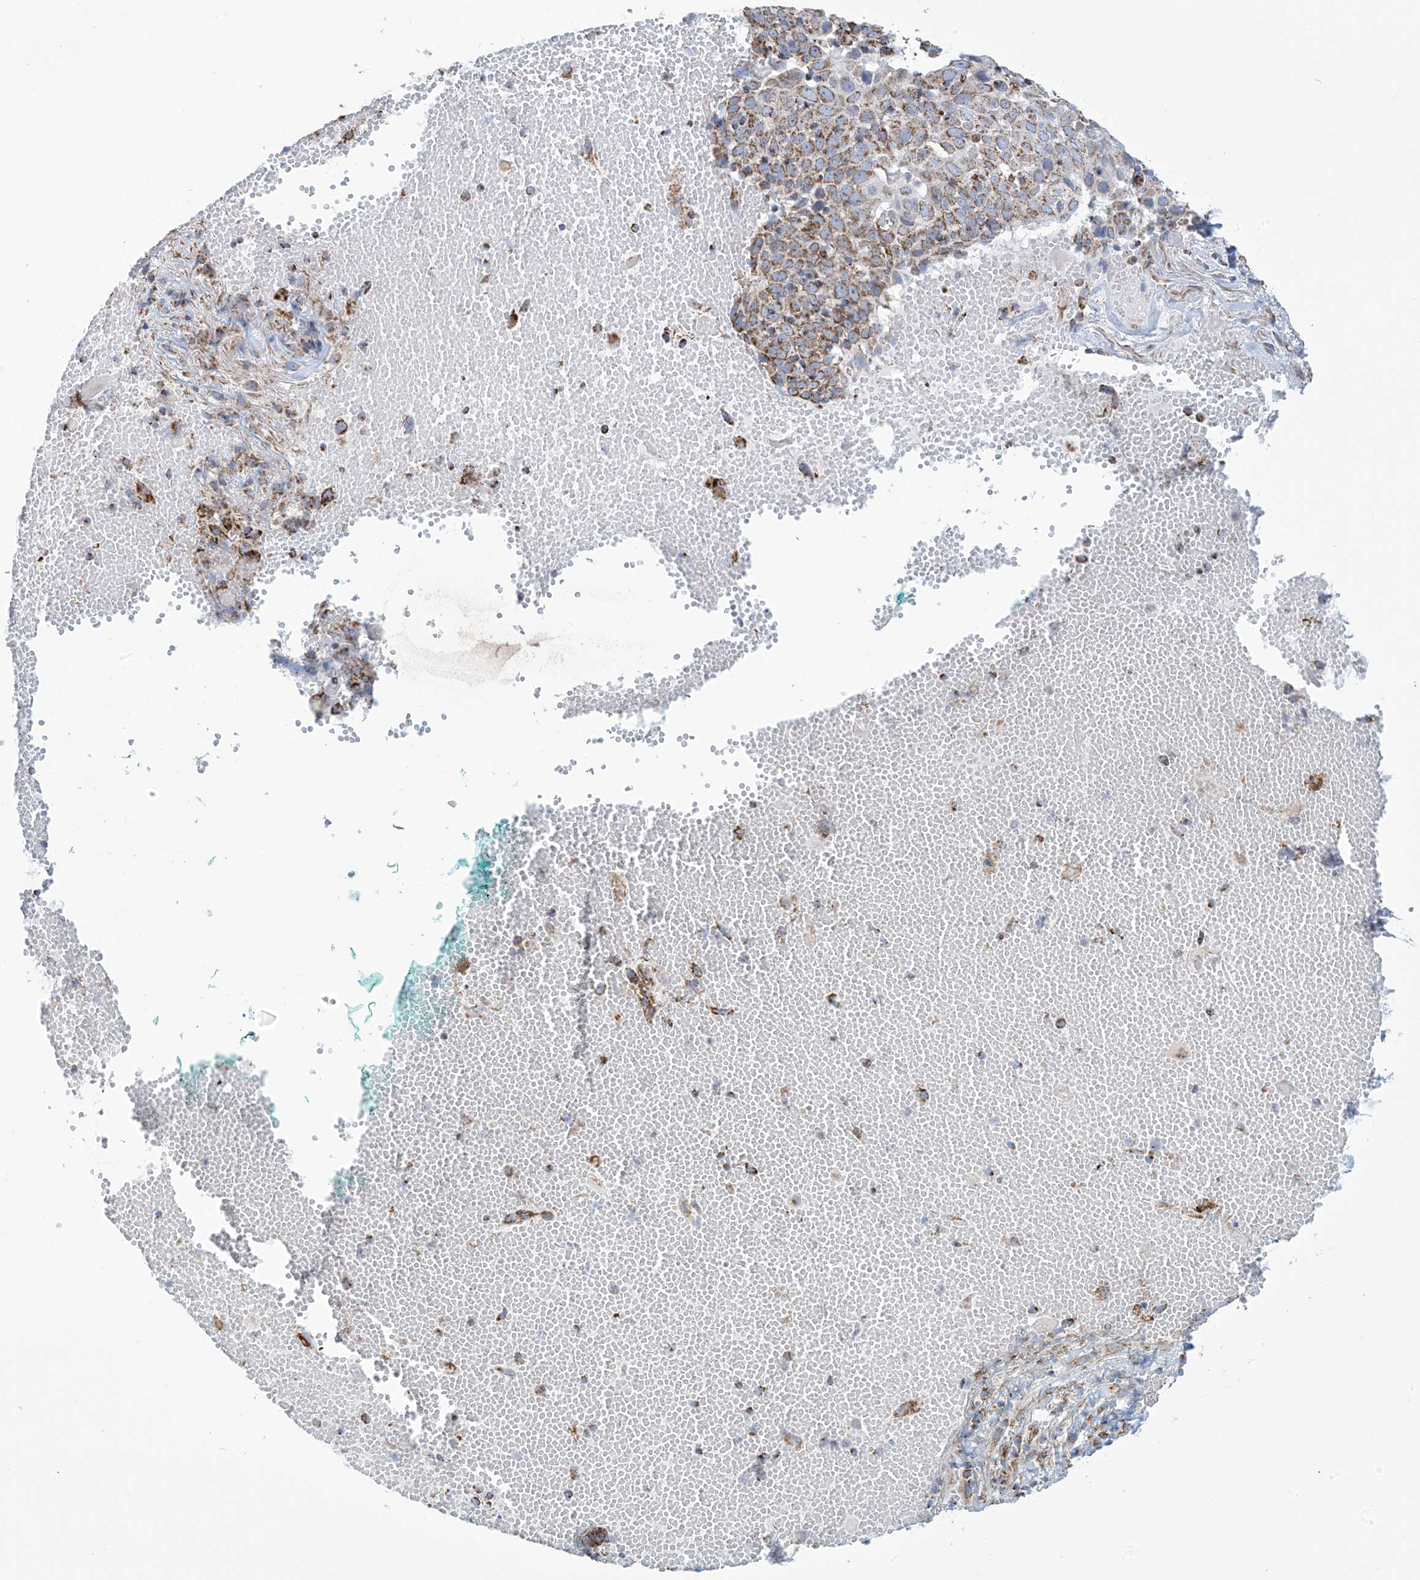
{"staining": {"intensity": "moderate", "quantity": ">75%", "location": "cytoplasmic/membranous"}, "tissue": "cervical cancer", "cell_type": "Tumor cells", "image_type": "cancer", "snomed": [{"axis": "morphology", "description": "Squamous cell carcinoma, NOS"}, {"axis": "topography", "description": "Cervix"}], "caption": "Human cervical cancer stained with a protein marker displays moderate staining in tumor cells.", "gene": "SAMM50", "patient": {"sex": "female", "age": 74}}